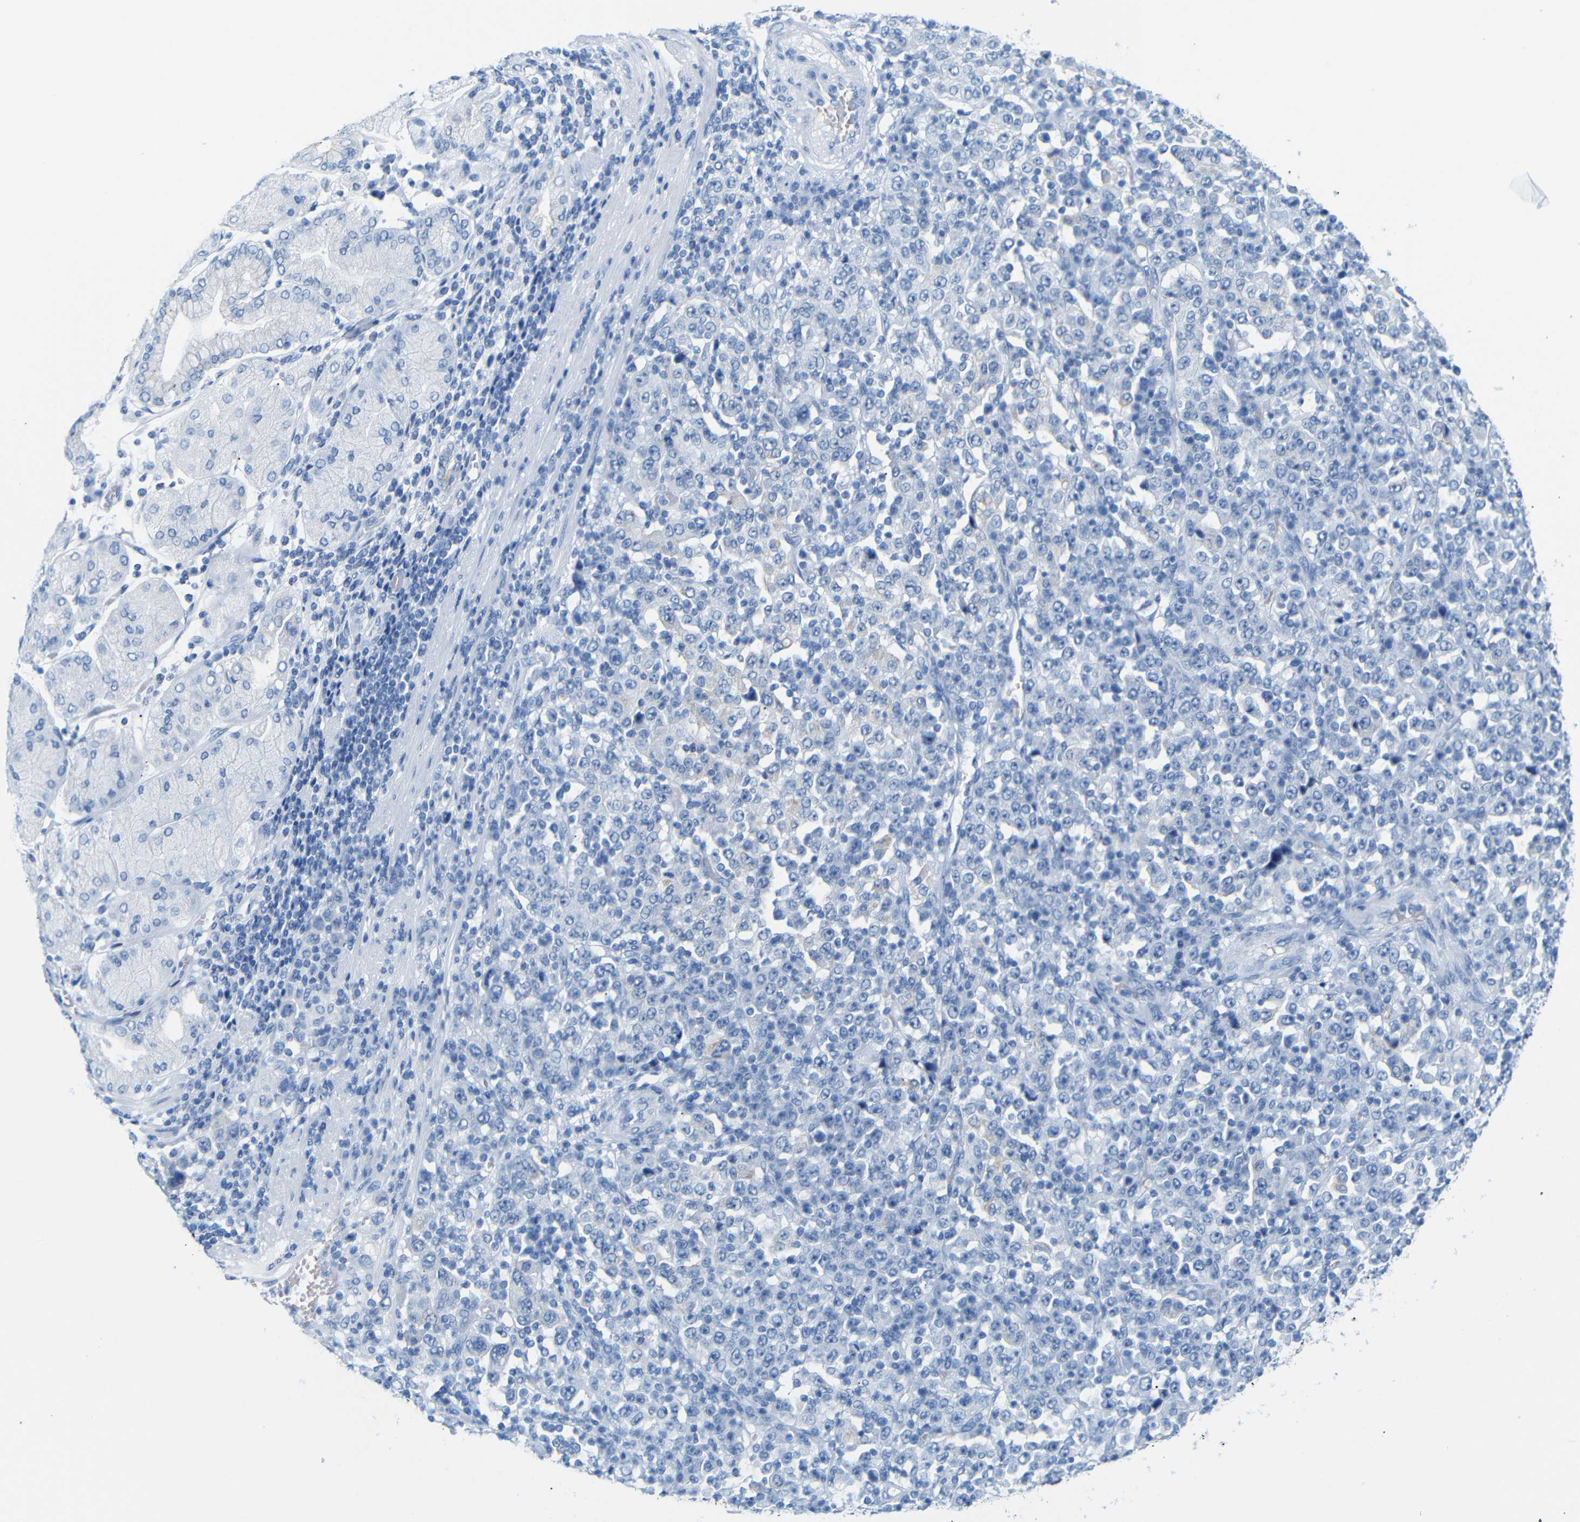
{"staining": {"intensity": "negative", "quantity": "none", "location": "none"}, "tissue": "stomach cancer", "cell_type": "Tumor cells", "image_type": "cancer", "snomed": [{"axis": "morphology", "description": "Normal tissue, NOS"}, {"axis": "morphology", "description": "Adenocarcinoma, NOS"}, {"axis": "topography", "description": "Stomach, upper"}, {"axis": "topography", "description": "Stomach"}], "caption": "An immunohistochemistry (IHC) photomicrograph of stomach cancer (adenocarcinoma) is shown. There is no staining in tumor cells of stomach cancer (adenocarcinoma).", "gene": "DYNAP", "patient": {"sex": "male", "age": 59}}